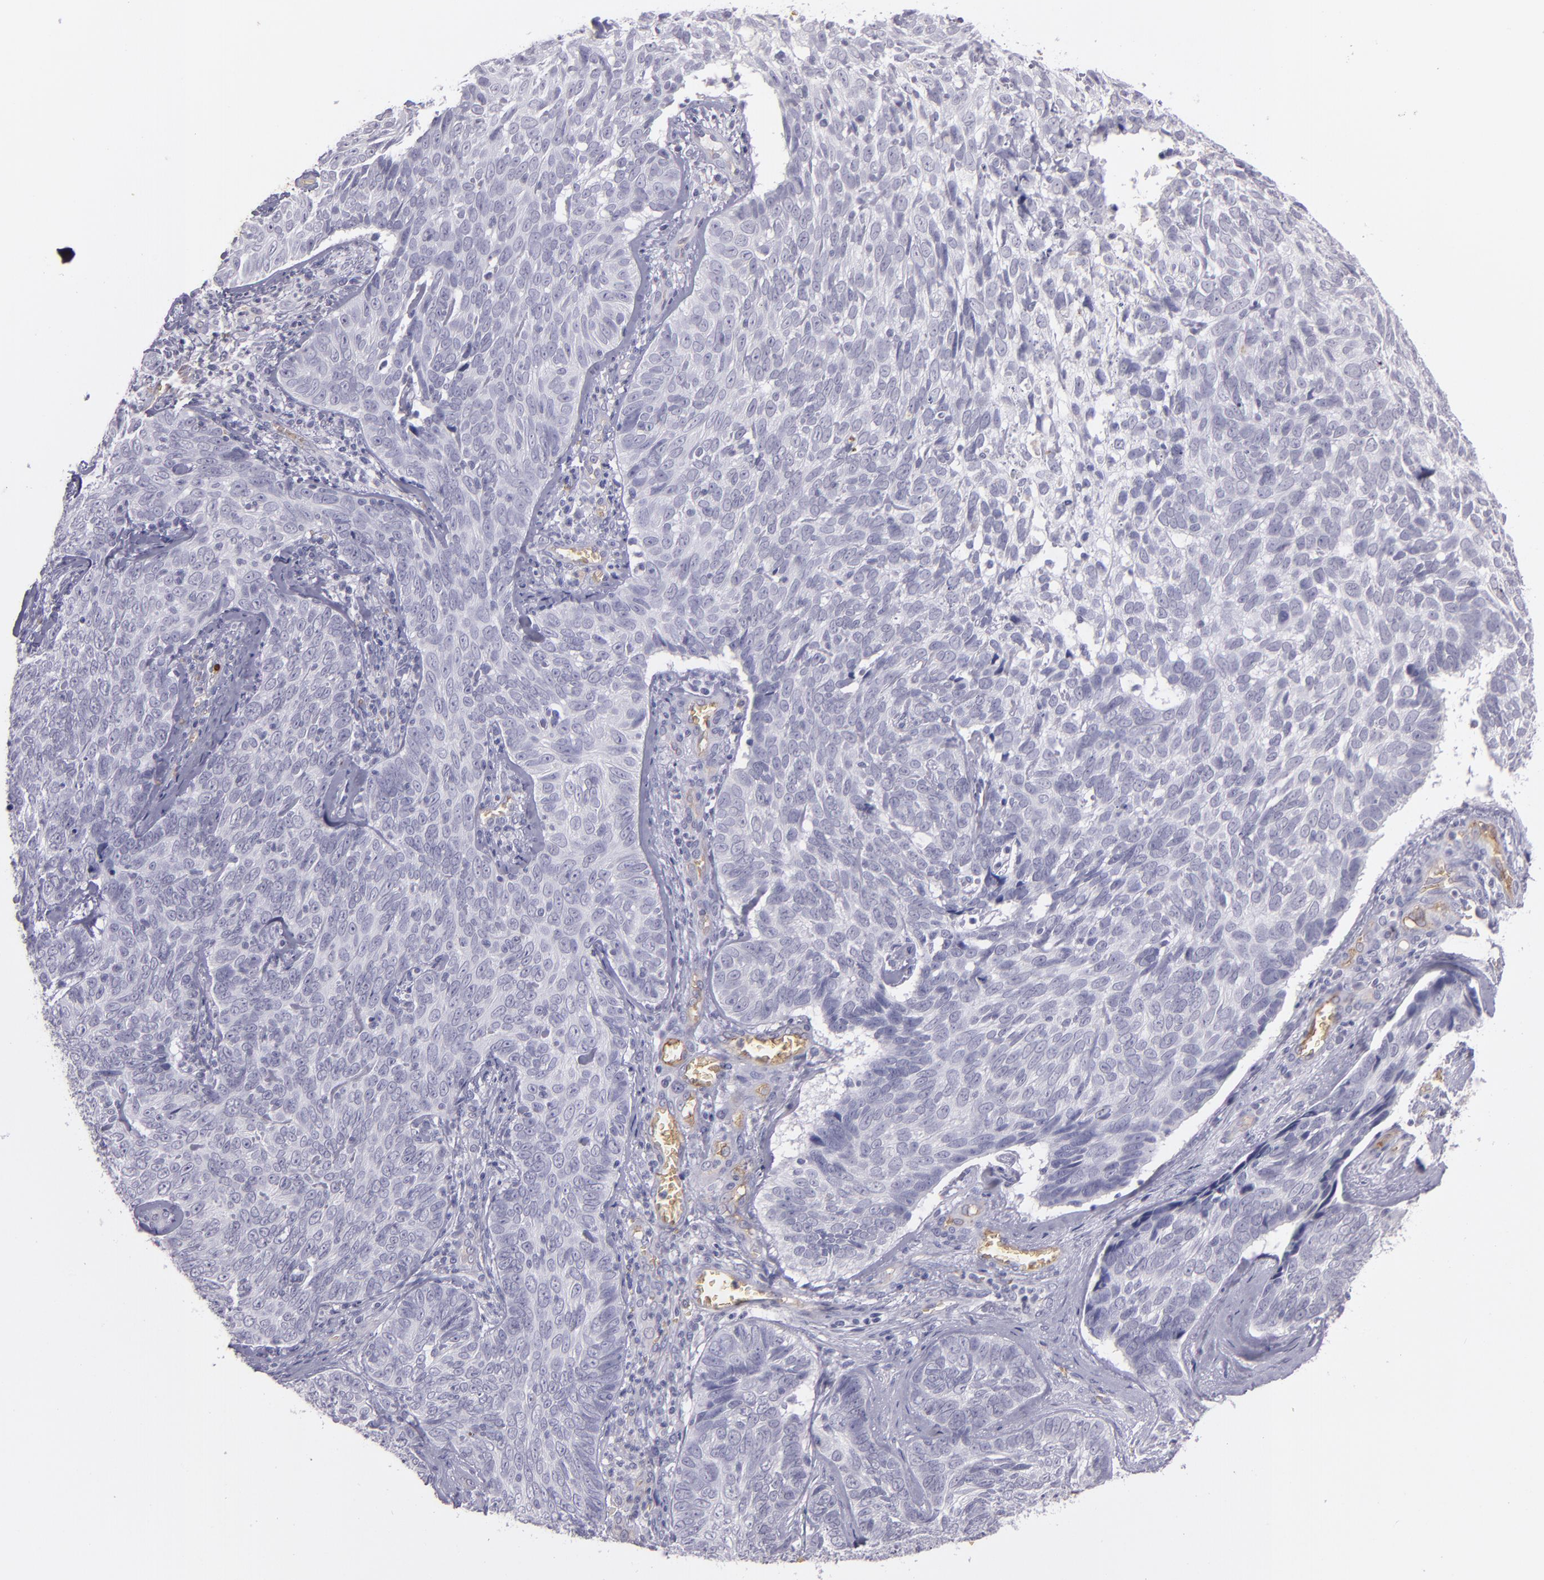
{"staining": {"intensity": "negative", "quantity": "none", "location": "none"}, "tissue": "skin cancer", "cell_type": "Tumor cells", "image_type": "cancer", "snomed": [{"axis": "morphology", "description": "Basal cell carcinoma"}, {"axis": "topography", "description": "Skin"}], "caption": "This photomicrograph is of skin cancer (basal cell carcinoma) stained with immunohistochemistry (IHC) to label a protein in brown with the nuclei are counter-stained blue. There is no staining in tumor cells. (DAB (3,3'-diaminobenzidine) immunohistochemistry visualized using brightfield microscopy, high magnification).", "gene": "ACE", "patient": {"sex": "male", "age": 72}}